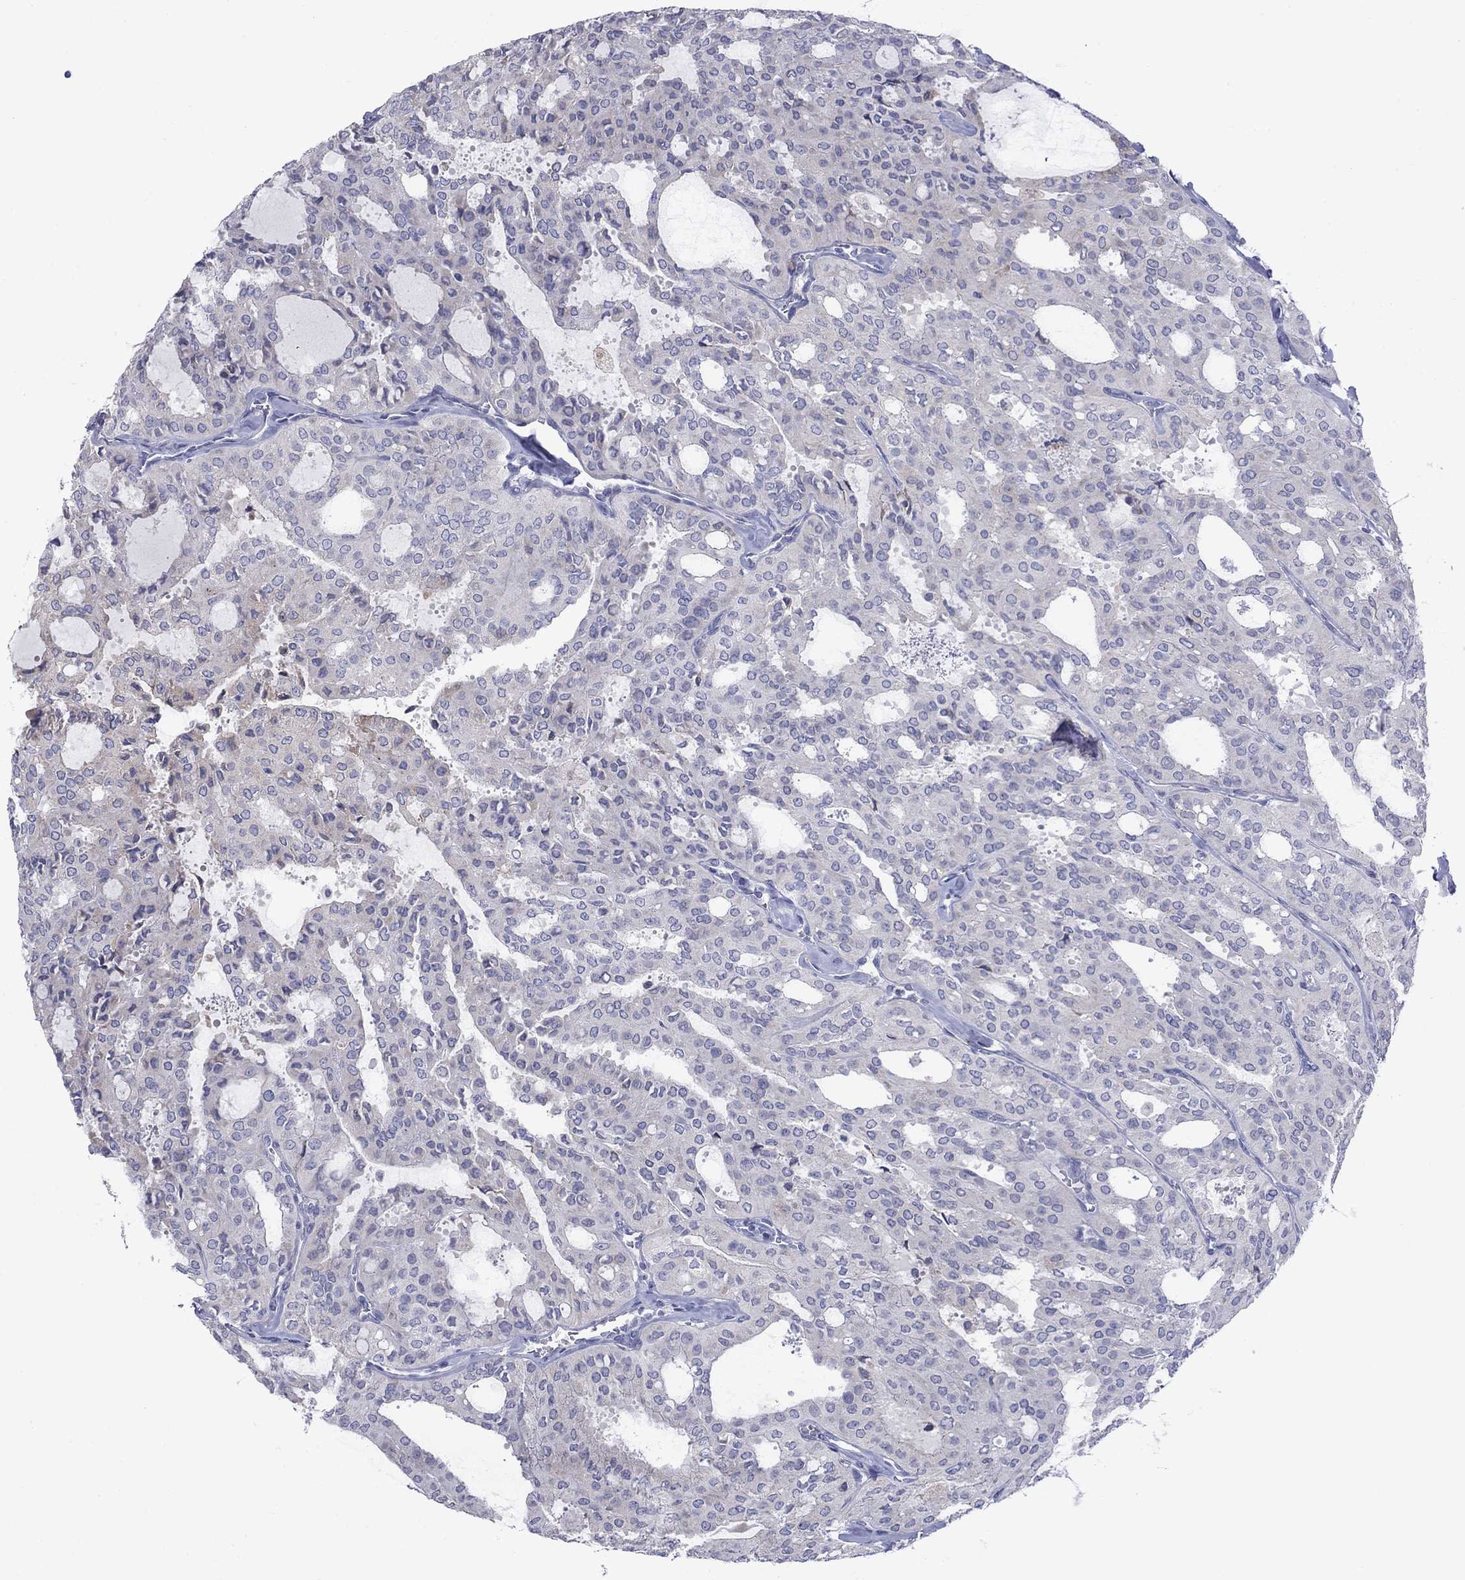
{"staining": {"intensity": "negative", "quantity": "none", "location": "none"}, "tissue": "thyroid cancer", "cell_type": "Tumor cells", "image_type": "cancer", "snomed": [{"axis": "morphology", "description": "Follicular adenoma carcinoma, NOS"}, {"axis": "topography", "description": "Thyroid gland"}], "caption": "DAB (3,3'-diaminobenzidine) immunohistochemical staining of human thyroid follicular adenoma carcinoma shows no significant staining in tumor cells.", "gene": "TMPRSS11A", "patient": {"sex": "male", "age": 75}}